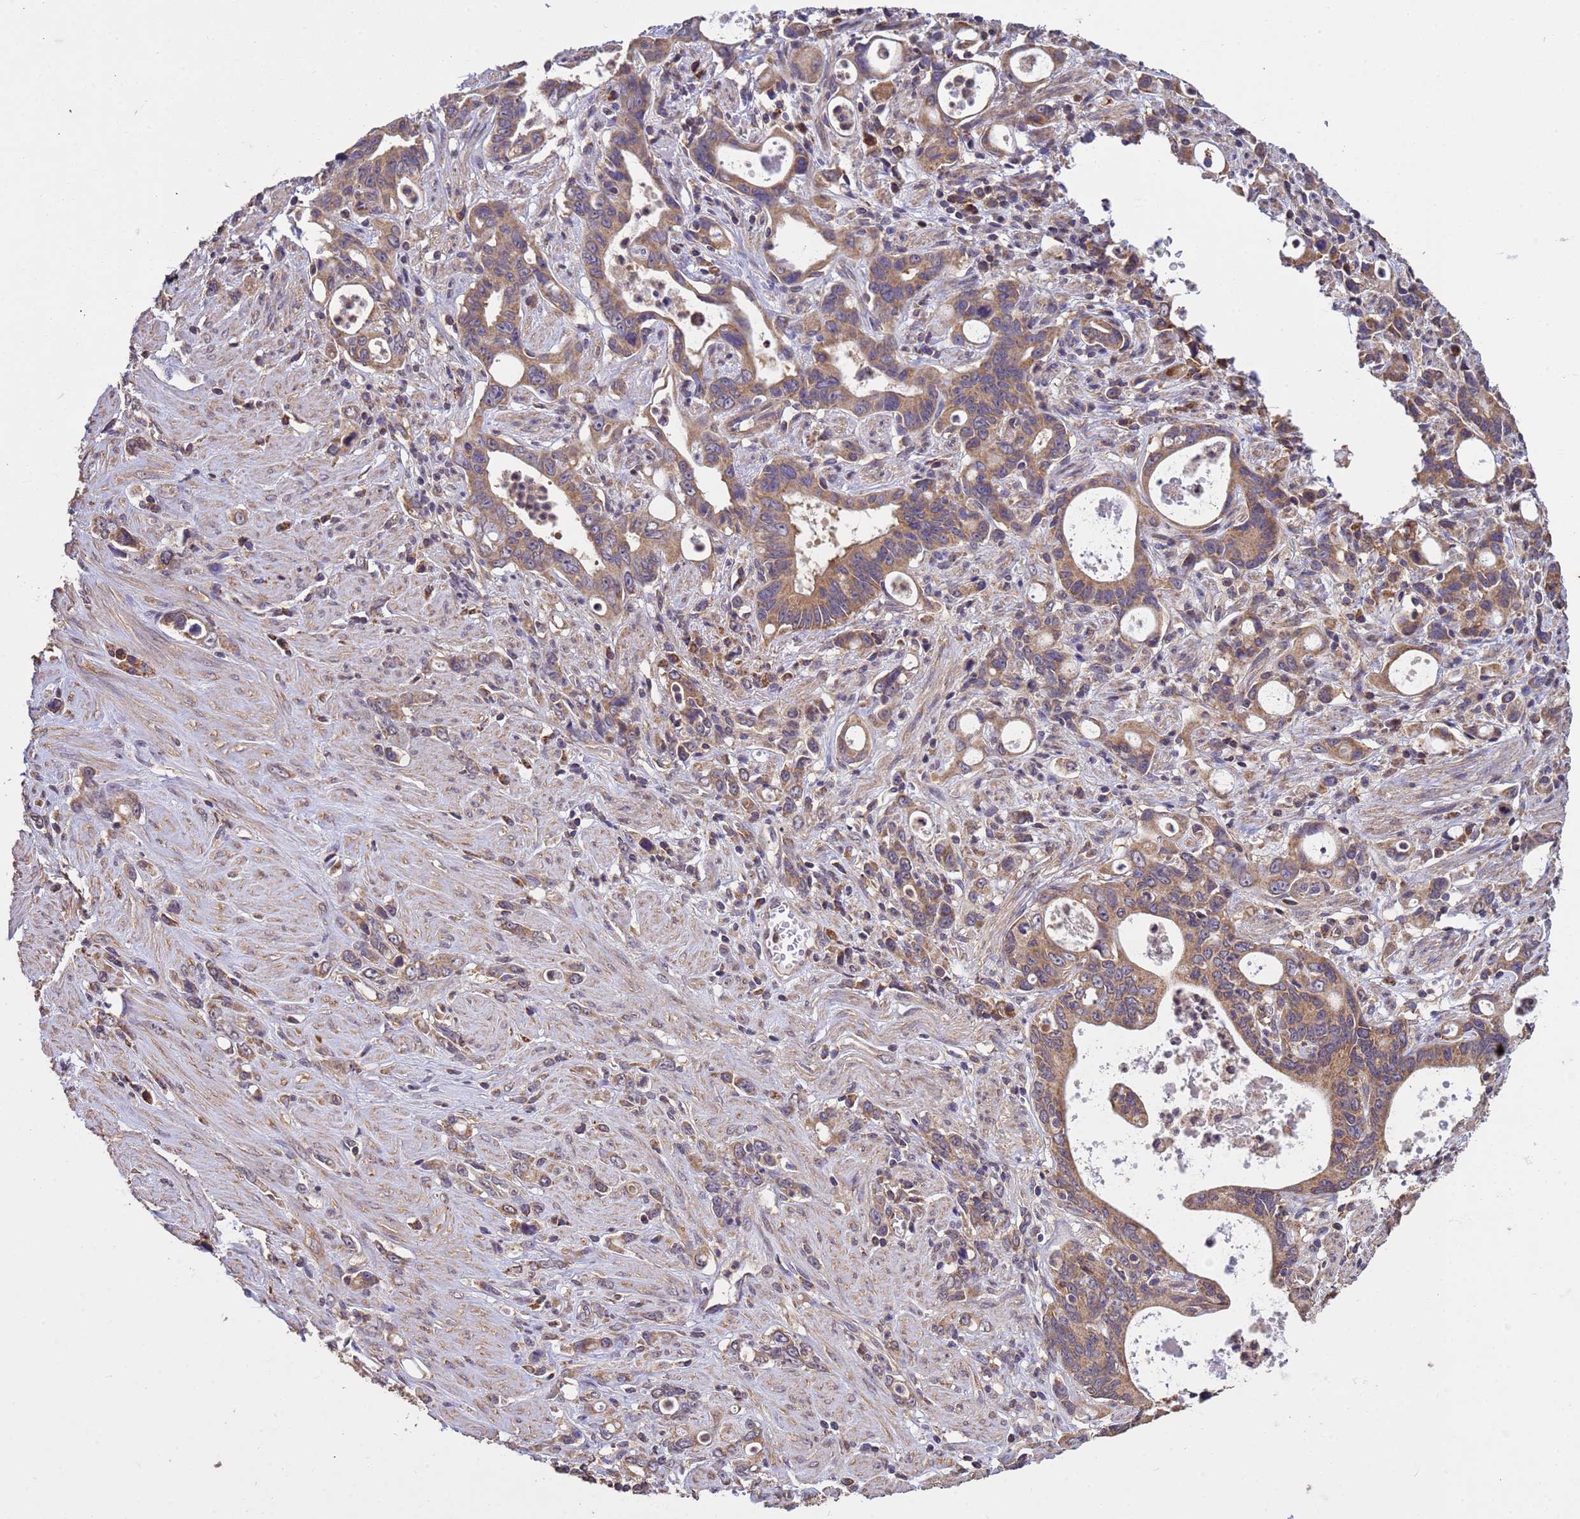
{"staining": {"intensity": "moderate", "quantity": ">75%", "location": "cytoplasmic/membranous"}, "tissue": "stomach cancer", "cell_type": "Tumor cells", "image_type": "cancer", "snomed": [{"axis": "morphology", "description": "Adenocarcinoma, NOS"}, {"axis": "topography", "description": "Stomach, lower"}], "caption": "A high-resolution photomicrograph shows IHC staining of stomach cancer, which demonstrates moderate cytoplasmic/membranous positivity in about >75% of tumor cells.", "gene": "P2RX7", "patient": {"sex": "female", "age": 43}}